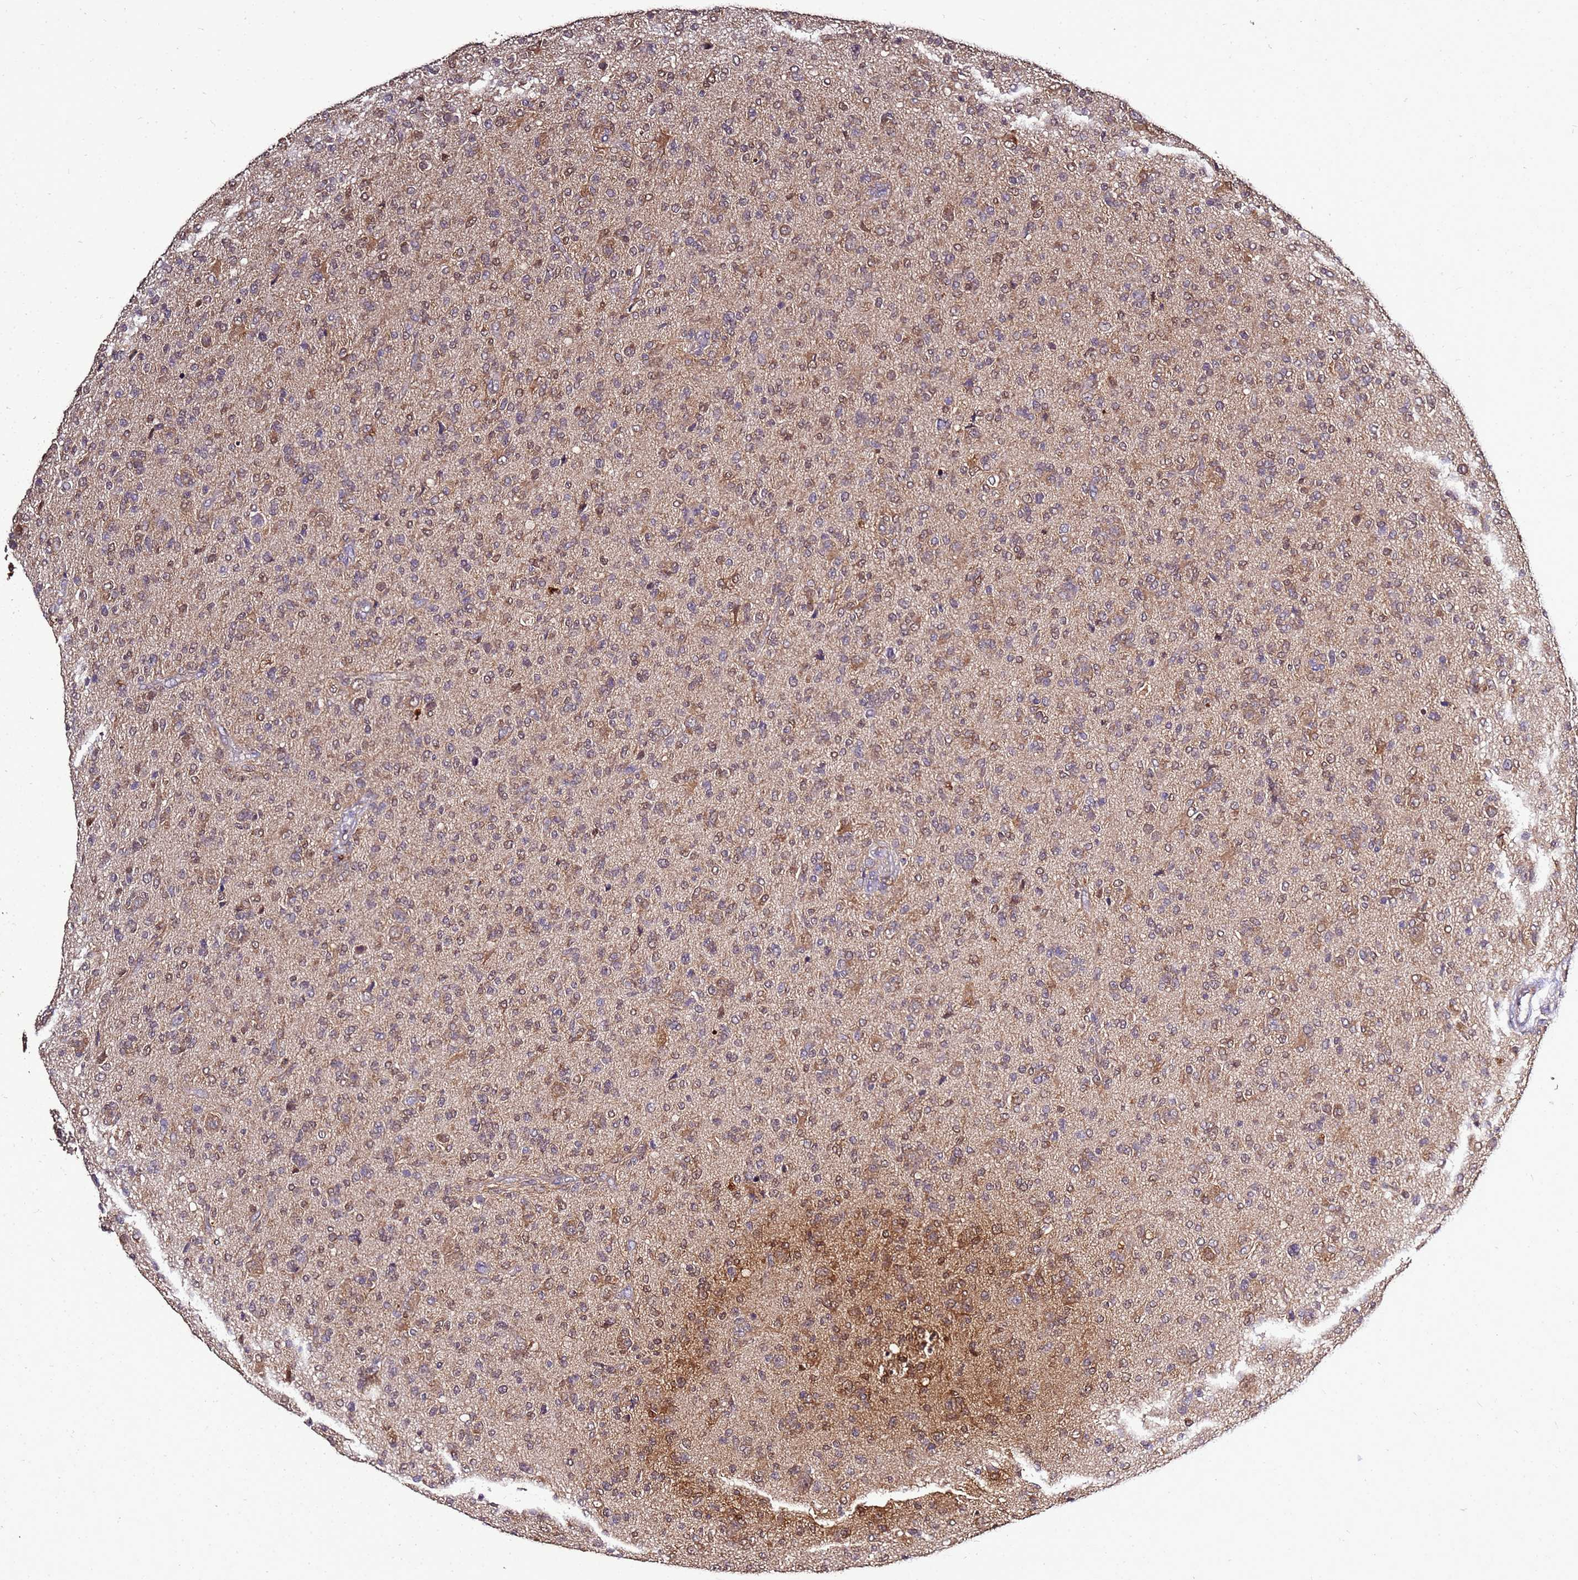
{"staining": {"intensity": "moderate", "quantity": "25%-75%", "location": "cytoplasmic/membranous"}, "tissue": "glioma", "cell_type": "Tumor cells", "image_type": "cancer", "snomed": [{"axis": "morphology", "description": "Glioma, malignant, High grade"}, {"axis": "topography", "description": "Brain"}], "caption": "Immunohistochemical staining of high-grade glioma (malignant) exhibits medium levels of moderate cytoplasmic/membranous staining in about 25%-75% of tumor cells.", "gene": "ENOPH1", "patient": {"sex": "female", "age": 57}}